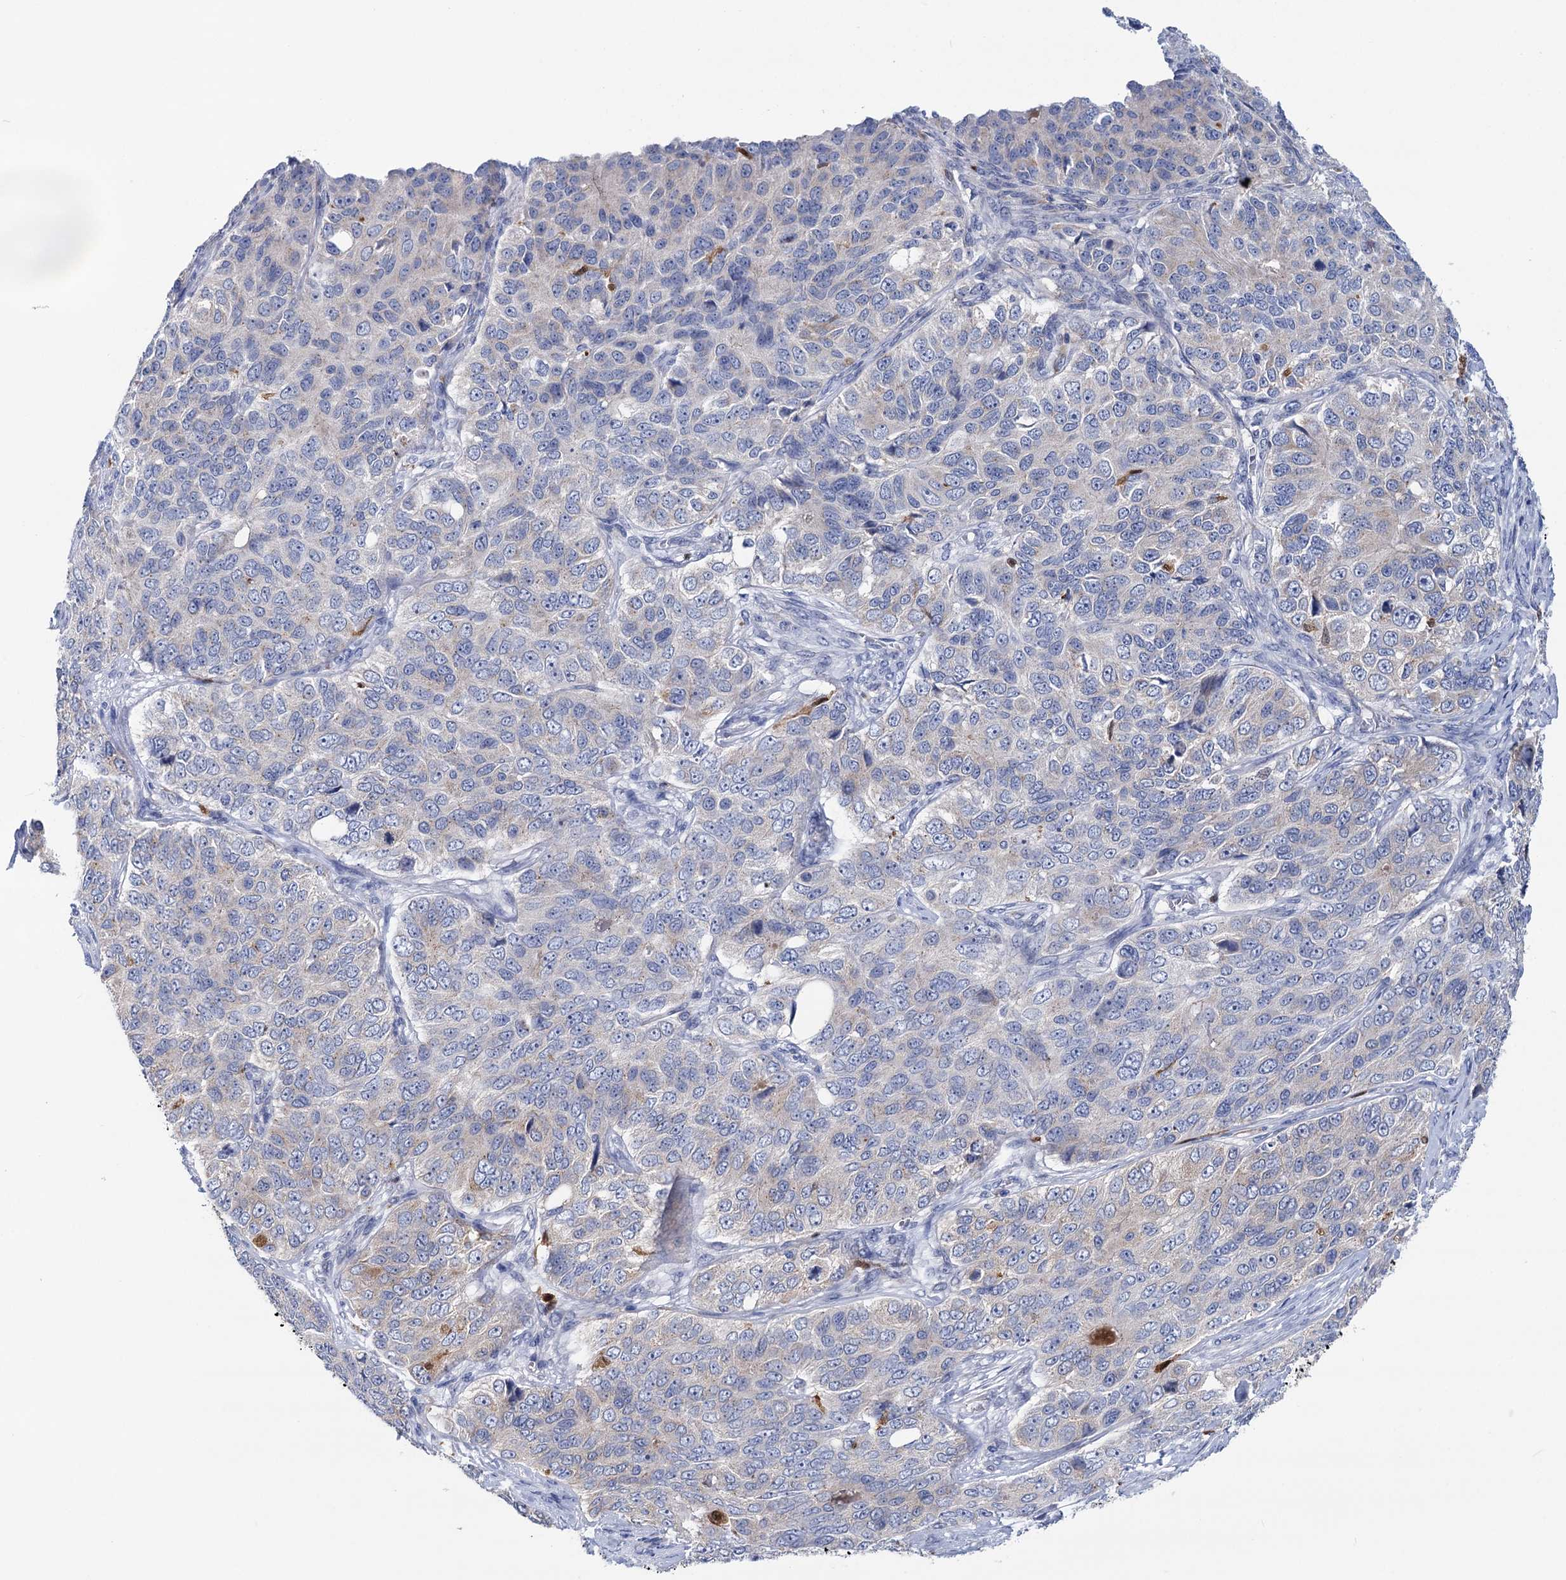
{"staining": {"intensity": "moderate", "quantity": "25%-75%", "location": "cytoplasmic/membranous"}, "tissue": "ovarian cancer", "cell_type": "Tumor cells", "image_type": "cancer", "snomed": [{"axis": "morphology", "description": "Carcinoma, endometroid"}, {"axis": "topography", "description": "Ovary"}], "caption": "DAB (3,3'-diaminobenzidine) immunohistochemical staining of endometroid carcinoma (ovarian) exhibits moderate cytoplasmic/membranous protein positivity in approximately 25%-75% of tumor cells. Nuclei are stained in blue.", "gene": "ZNRD2", "patient": {"sex": "female", "age": 51}}